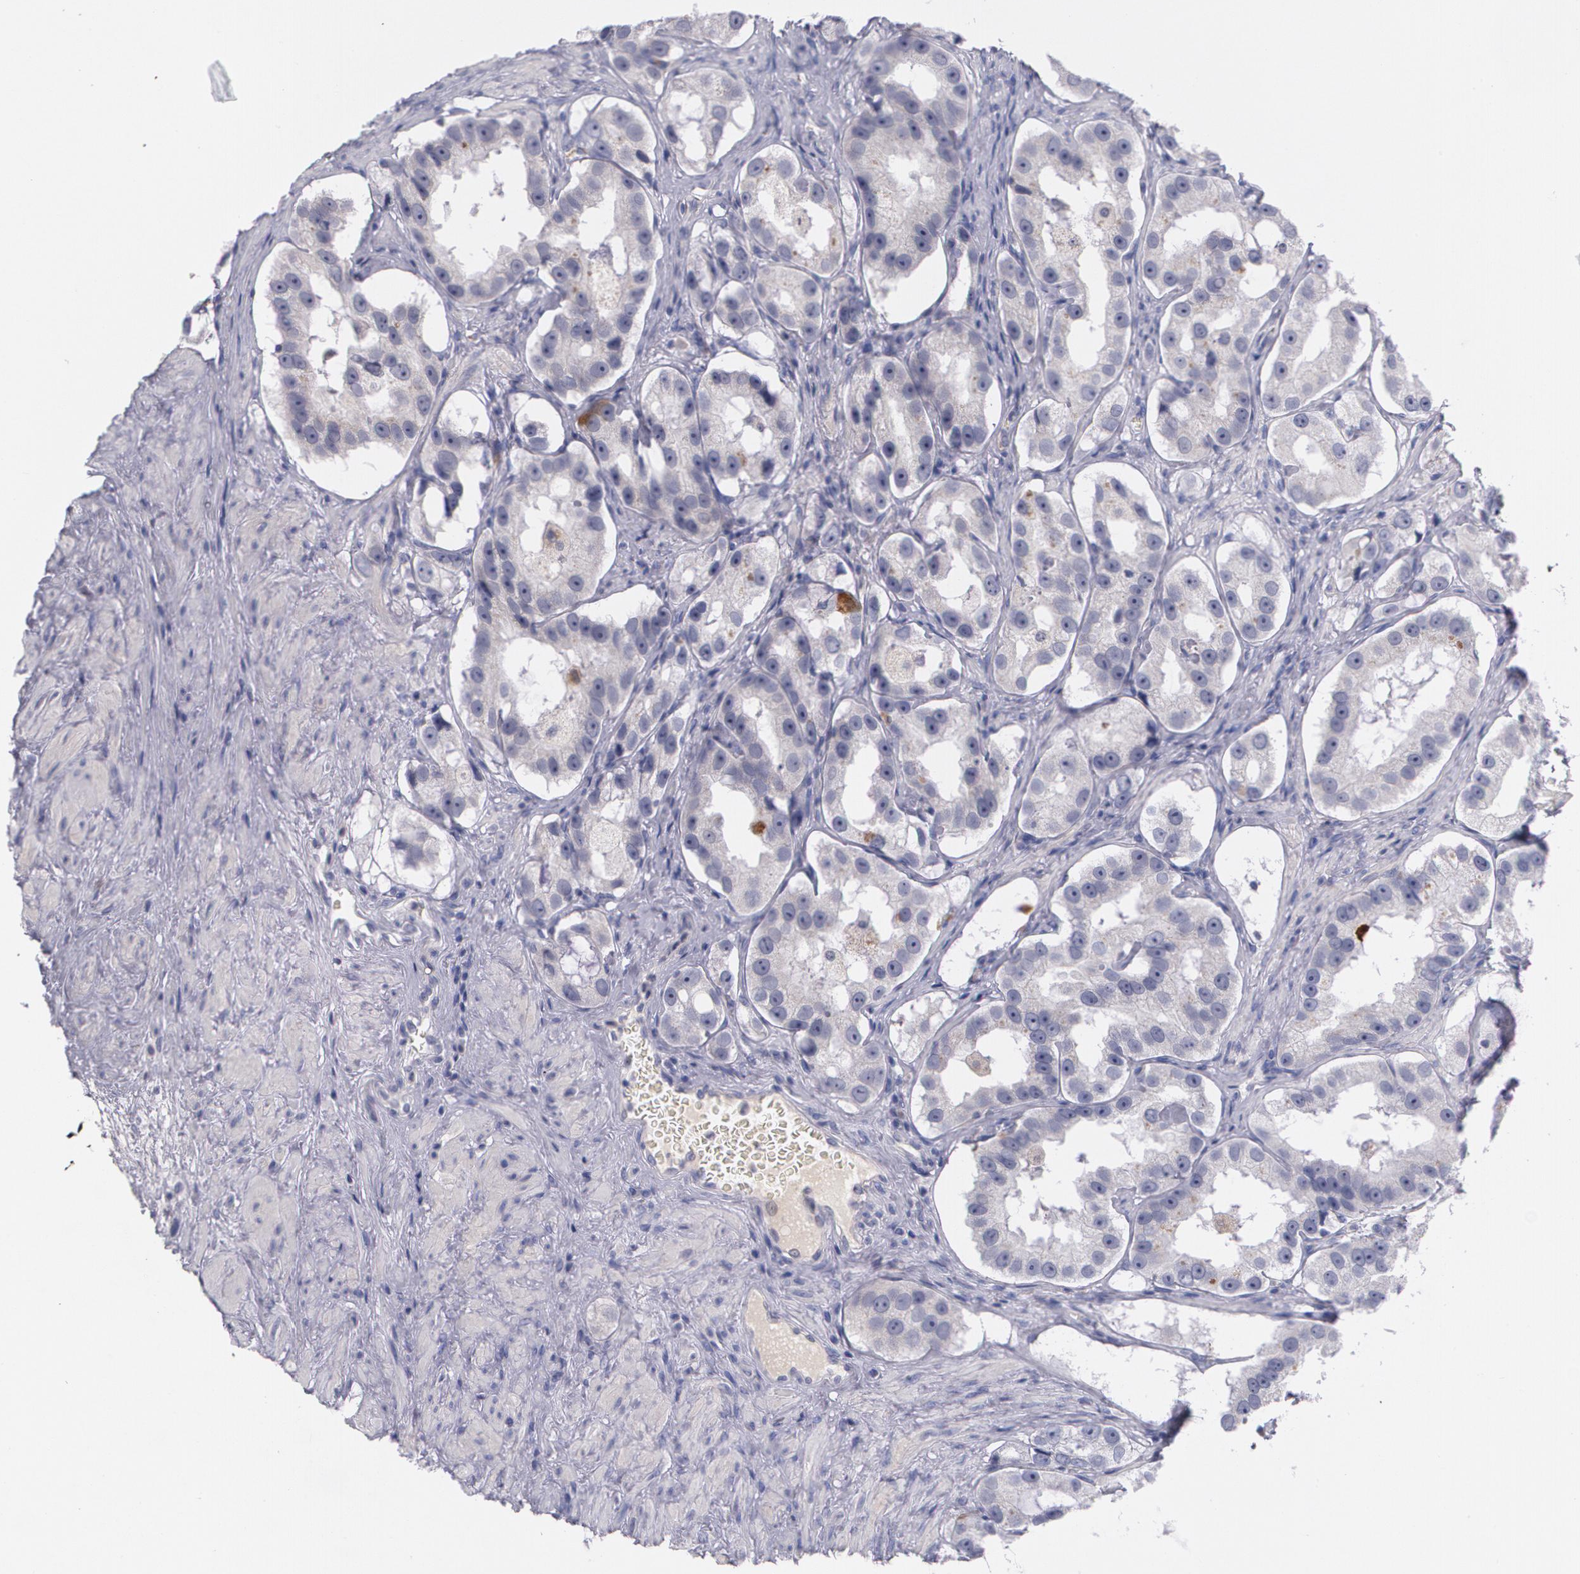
{"staining": {"intensity": "moderate", "quantity": "<25%", "location": "cytoplasmic/membranous"}, "tissue": "prostate cancer", "cell_type": "Tumor cells", "image_type": "cancer", "snomed": [{"axis": "morphology", "description": "Adenocarcinoma, High grade"}, {"axis": "topography", "description": "Prostate"}], "caption": "Prostate adenocarcinoma (high-grade) stained with IHC shows moderate cytoplasmic/membranous positivity in approximately <25% of tumor cells. (IHC, brightfield microscopy, high magnification).", "gene": "HMMR", "patient": {"sex": "male", "age": 63}}